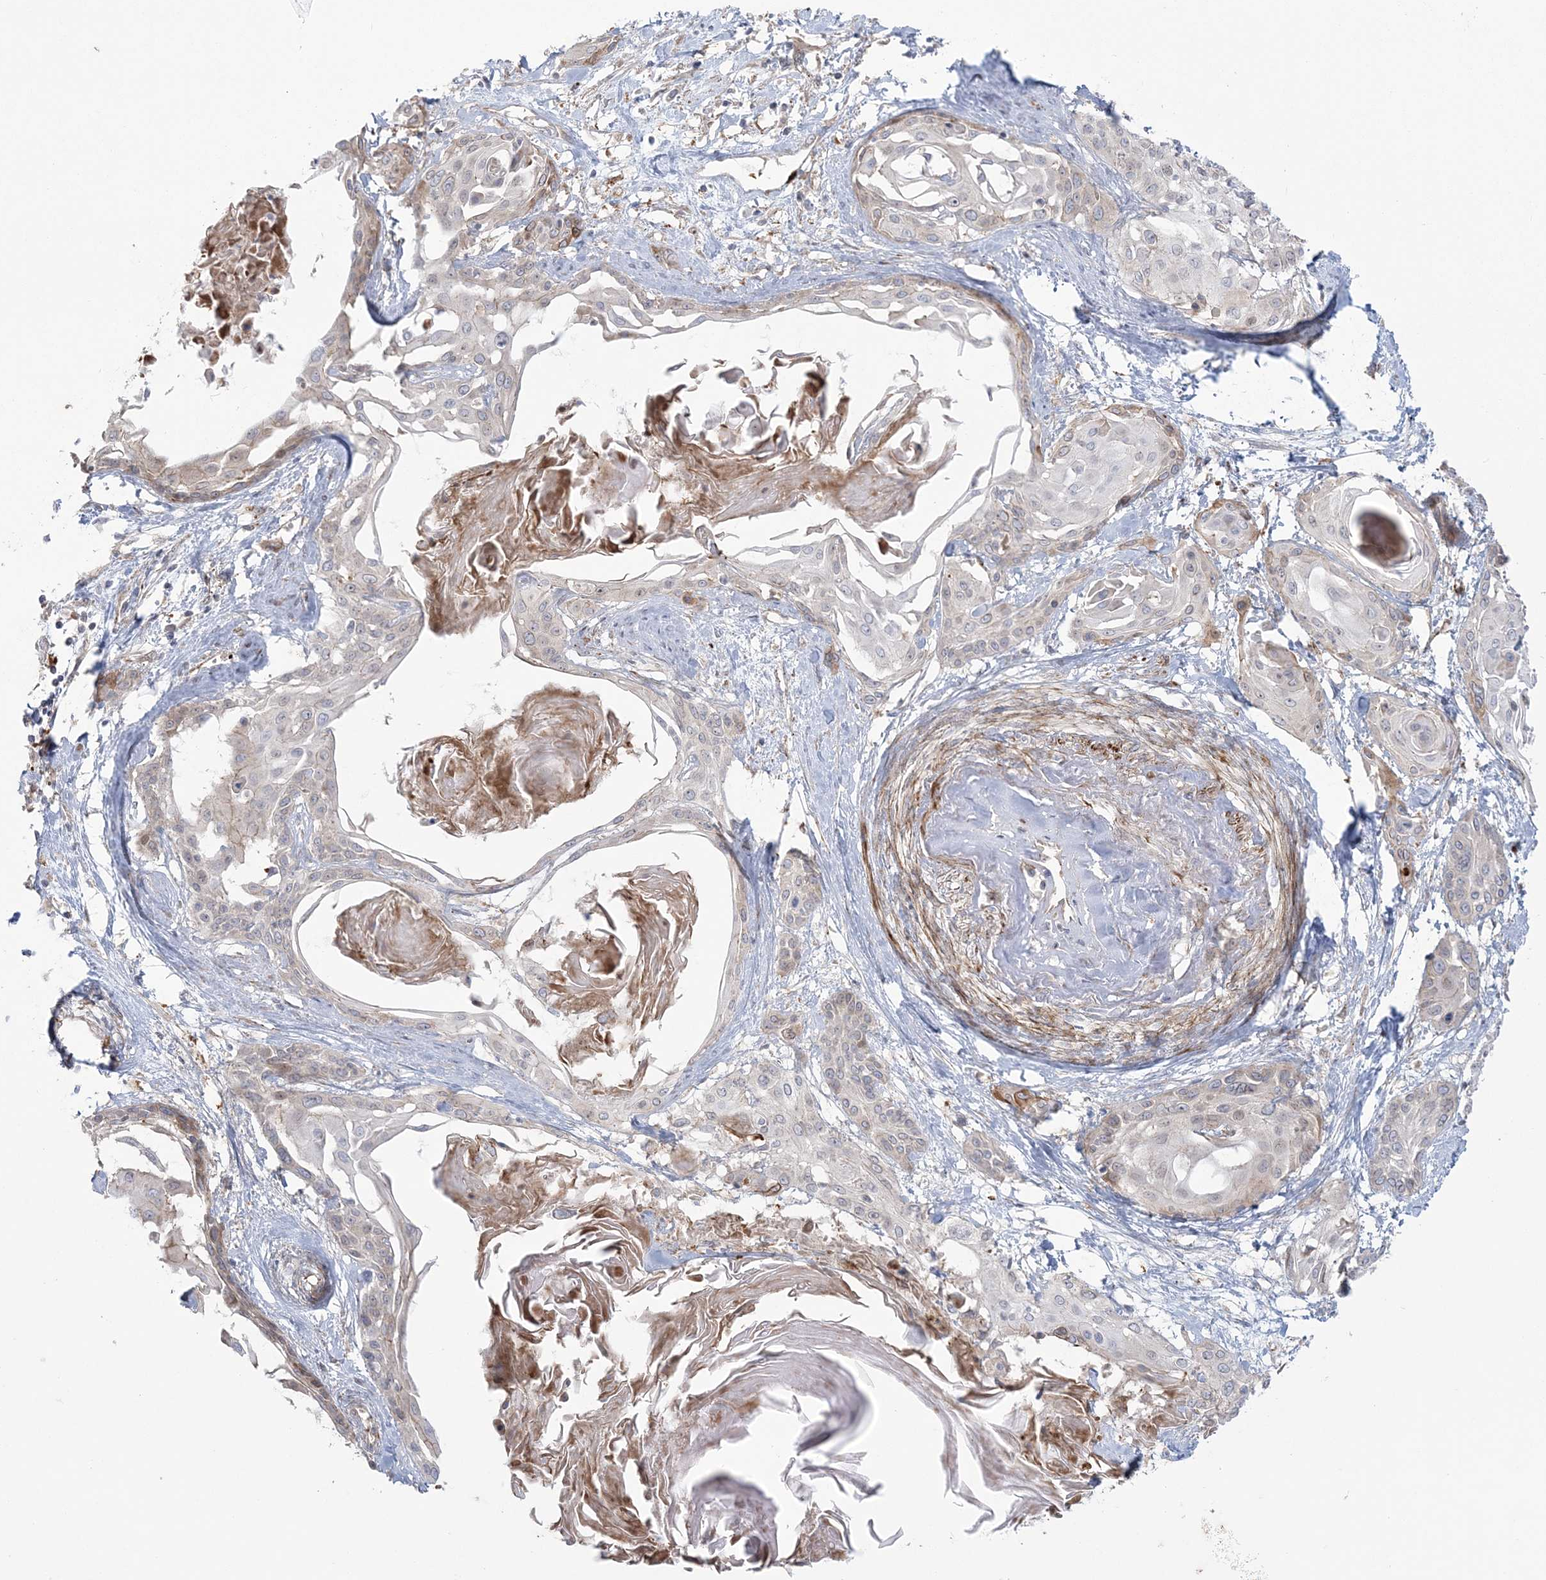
{"staining": {"intensity": "negative", "quantity": "none", "location": "none"}, "tissue": "cervical cancer", "cell_type": "Tumor cells", "image_type": "cancer", "snomed": [{"axis": "morphology", "description": "Squamous cell carcinoma, NOS"}, {"axis": "topography", "description": "Cervix"}], "caption": "High magnification brightfield microscopy of cervical squamous cell carcinoma stained with DAB (3,3'-diaminobenzidine) (brown) and counterstained with hematoxylin (blue): tumor cells show no significant positivity.", "gene": "NUDT9", "patient": {"sex": "female", "age": 57}}